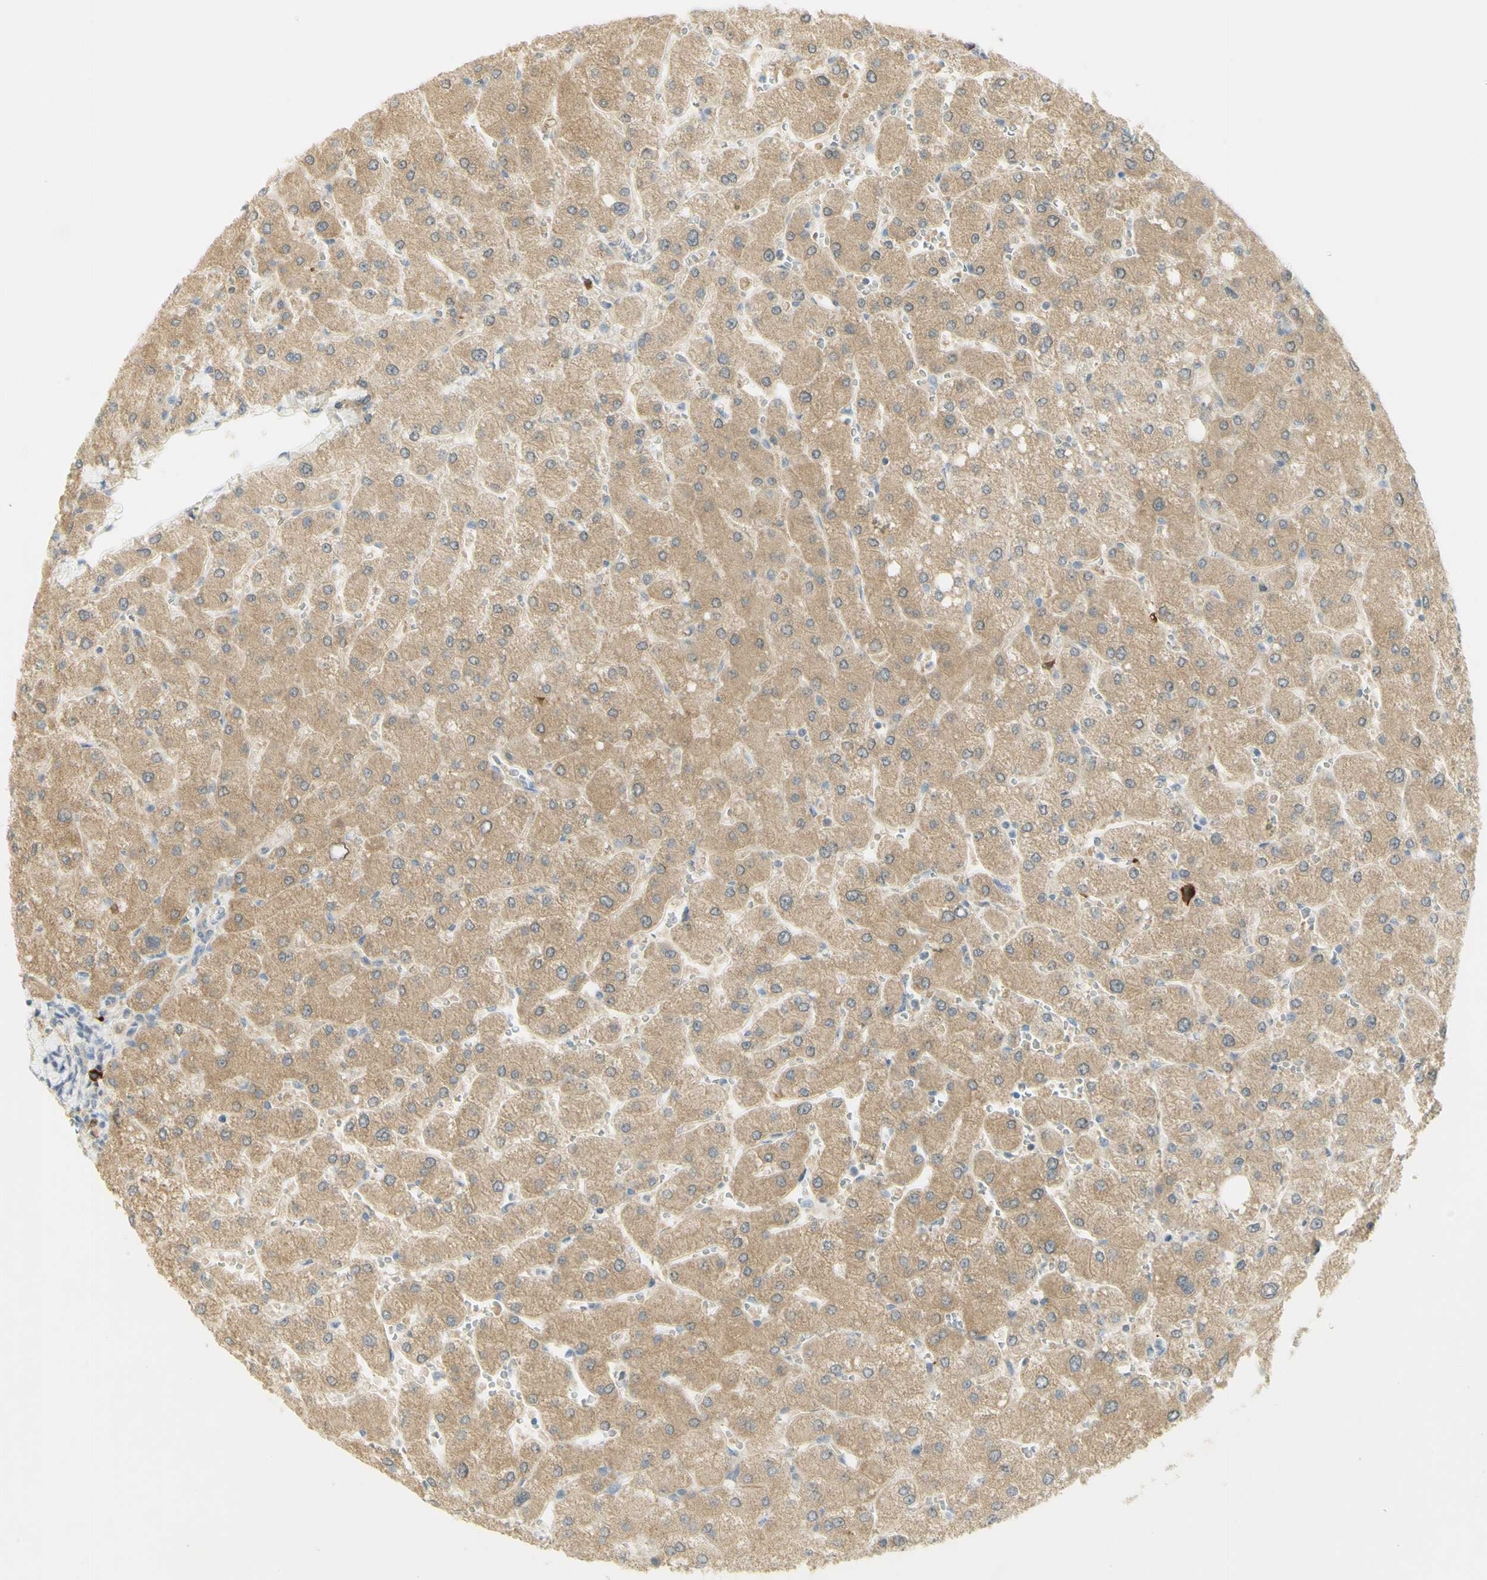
{"staining": {"intensity": "negative", "quantity": "none", "location": "none"}, "tissue": "liver", "cell_type": "Cholangiocytes", "image_type": "normal", "snomed": [{"axis": "morphology", "description": "Normal tissue, NOS"}, {"axis": "topography", "description": "Liver"}], "caption": "IHC image of benign human liver stained for a protein (brown), which displays no expression in cholangiocytes. (DAB IHC visualized using brightfield microscopy, high magnification).", "gene": "KIF11", "patient": {"sex": "male", "age": 55}}